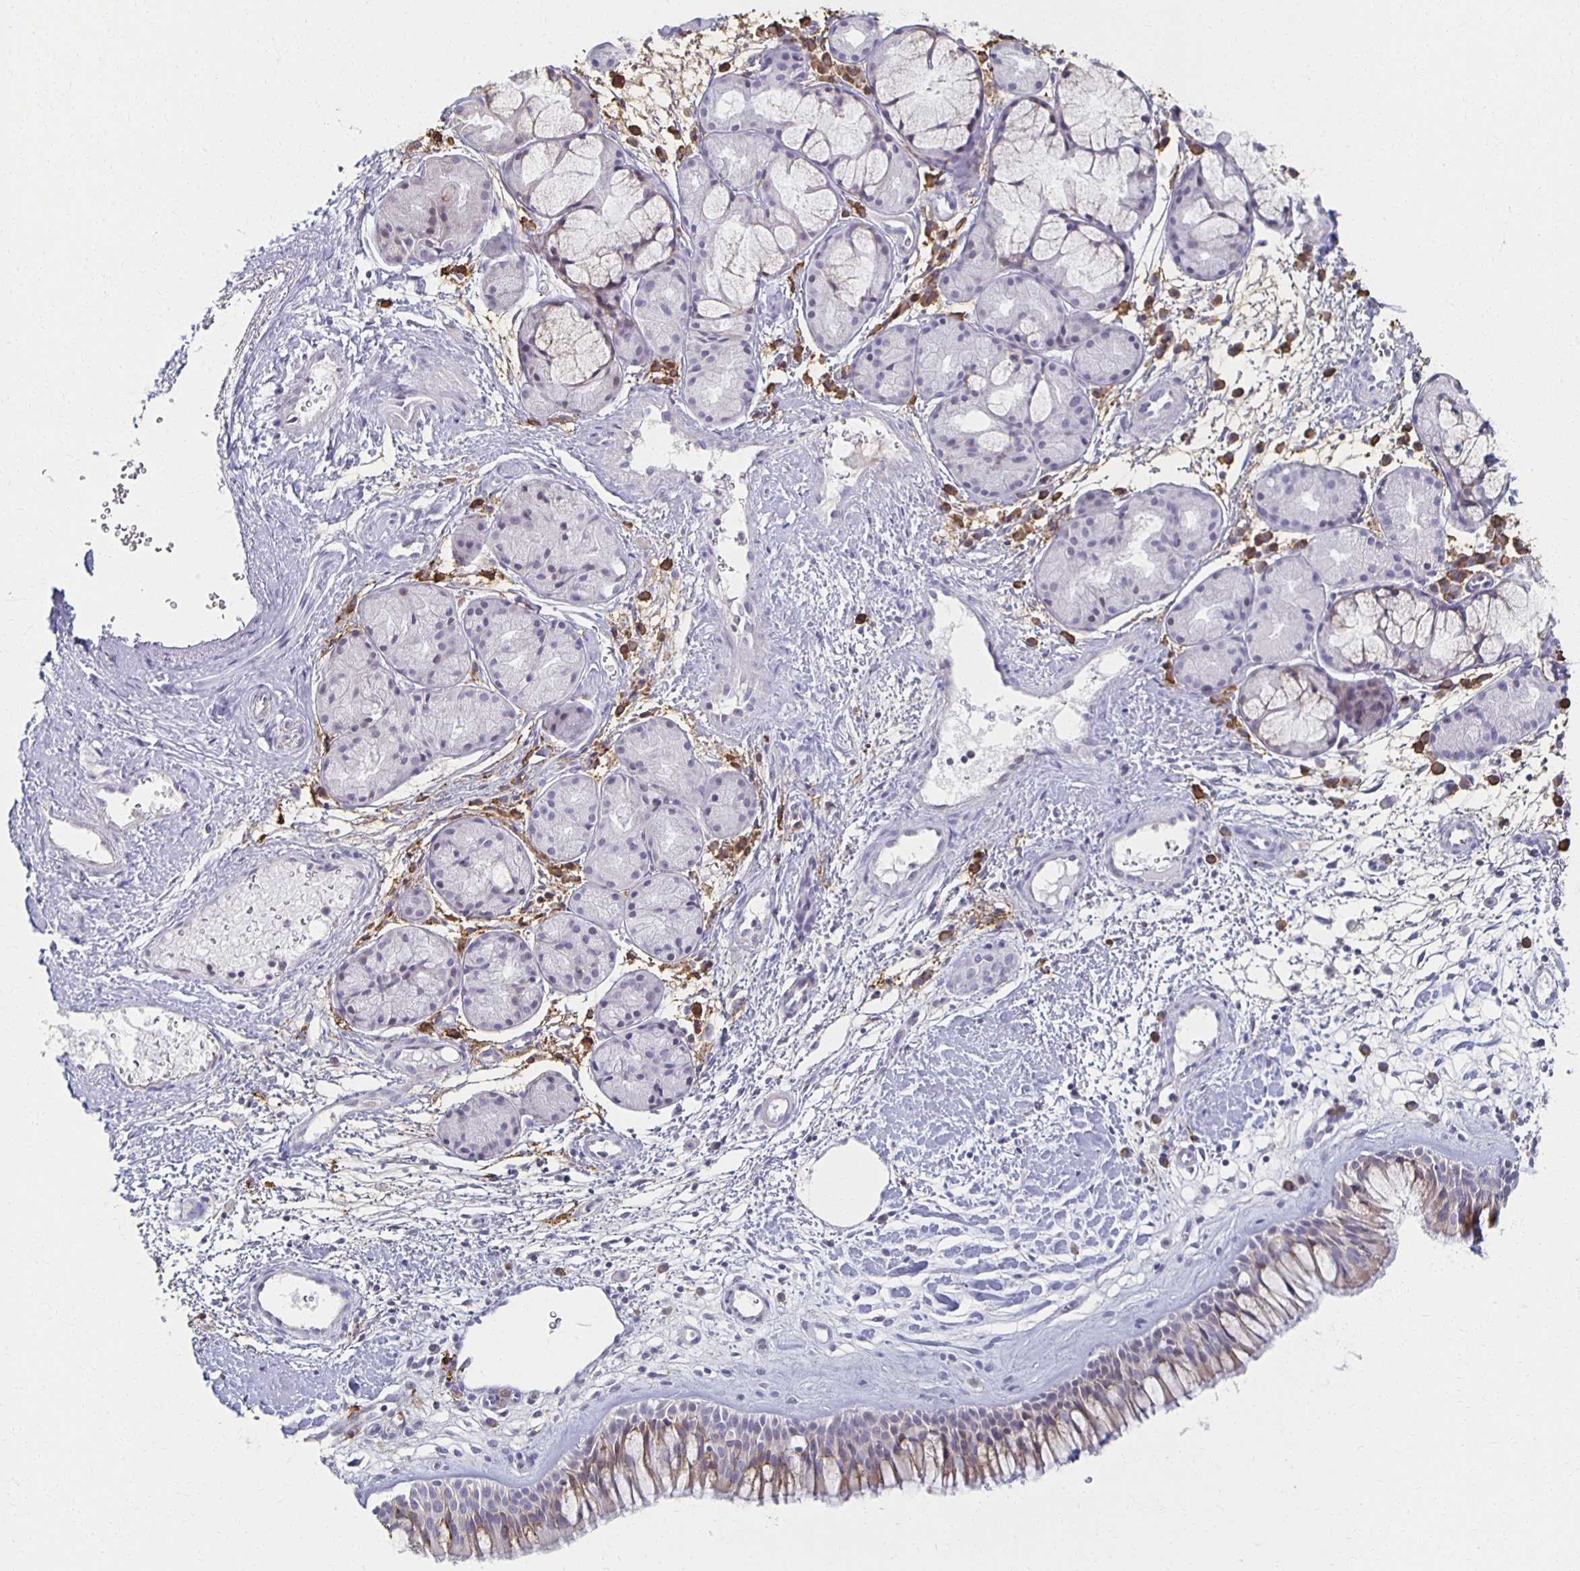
{"staining": {"intensity": "weak", "quantity": "25%-75%", "location": "cytoplasmic/membranous"}, "tissue": "nasopharynx", "cell_type": "Respiratory epithelial cells", "image_type": "normal", "snomed": [{"axis": "morphology", "description": "Normal tissue, NOS"}, {"axis": "topography", "description": "Nasopharynx"}], "caption": "Immunohistochemical staining of unremarkable human nasopharynx shows weak cytoplasmic/membranous protein expression in about 25%-75% of respiratory epithelial cells.", "gene": "ZNF692", "patient": {"sex": "male", "age": 65}}